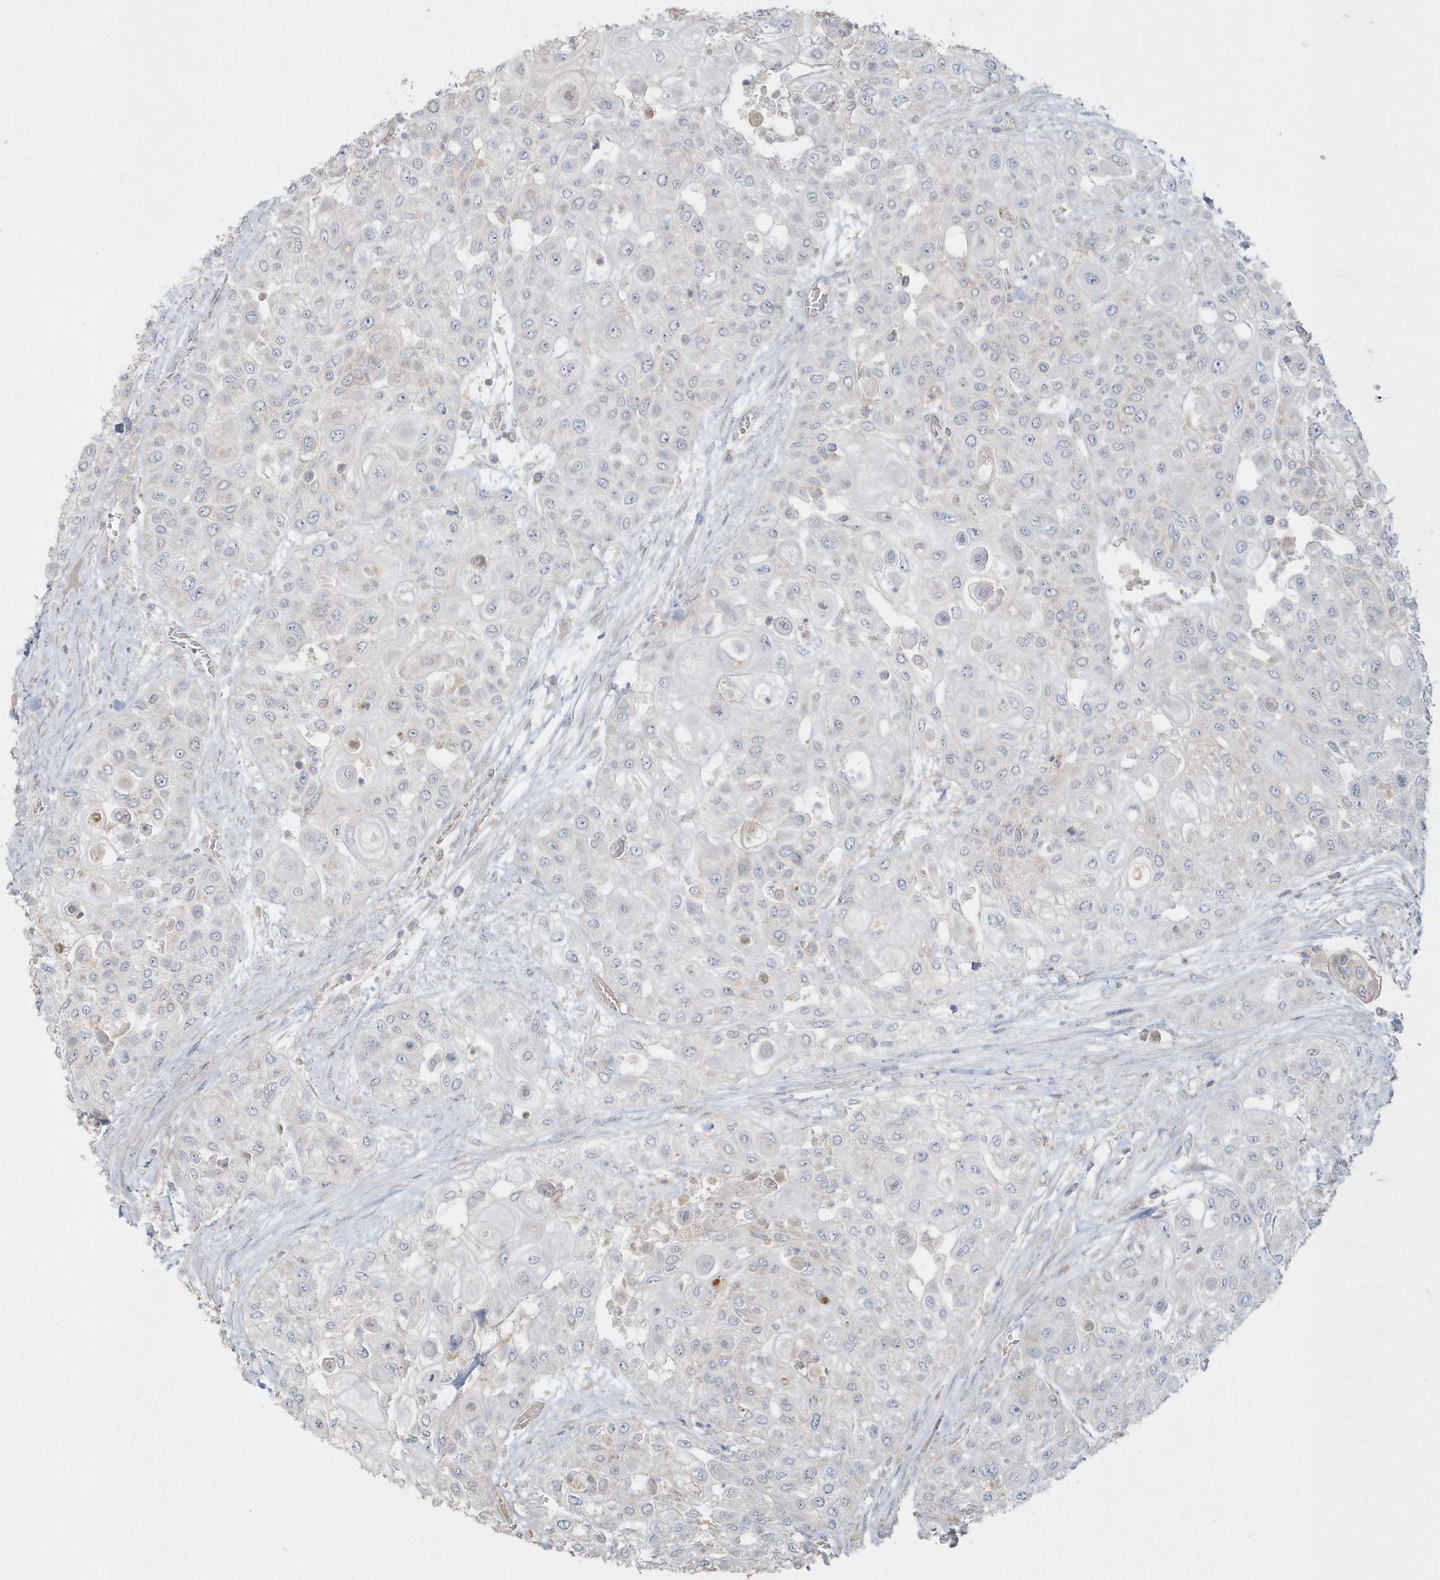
{"staining": {"intensity": "negative", "quantity": "none", "location": "none"}, "tissue": "urothelial cancer", "cell_type": "Tumor cells", "image_type": "cancer", "snomed": [{"axis": "morphology", "description": "Urothelial carcinoma, High grade"}, {"axis": "topography", "description": "Urinary bladder"}], "caption": "High-grade urothelial carcinoma stained for a protein using immunohistochemistry displays no staining tumor cells.", "gene": "BLTP3A", "patient": {"sex": "female", "age": 79}}